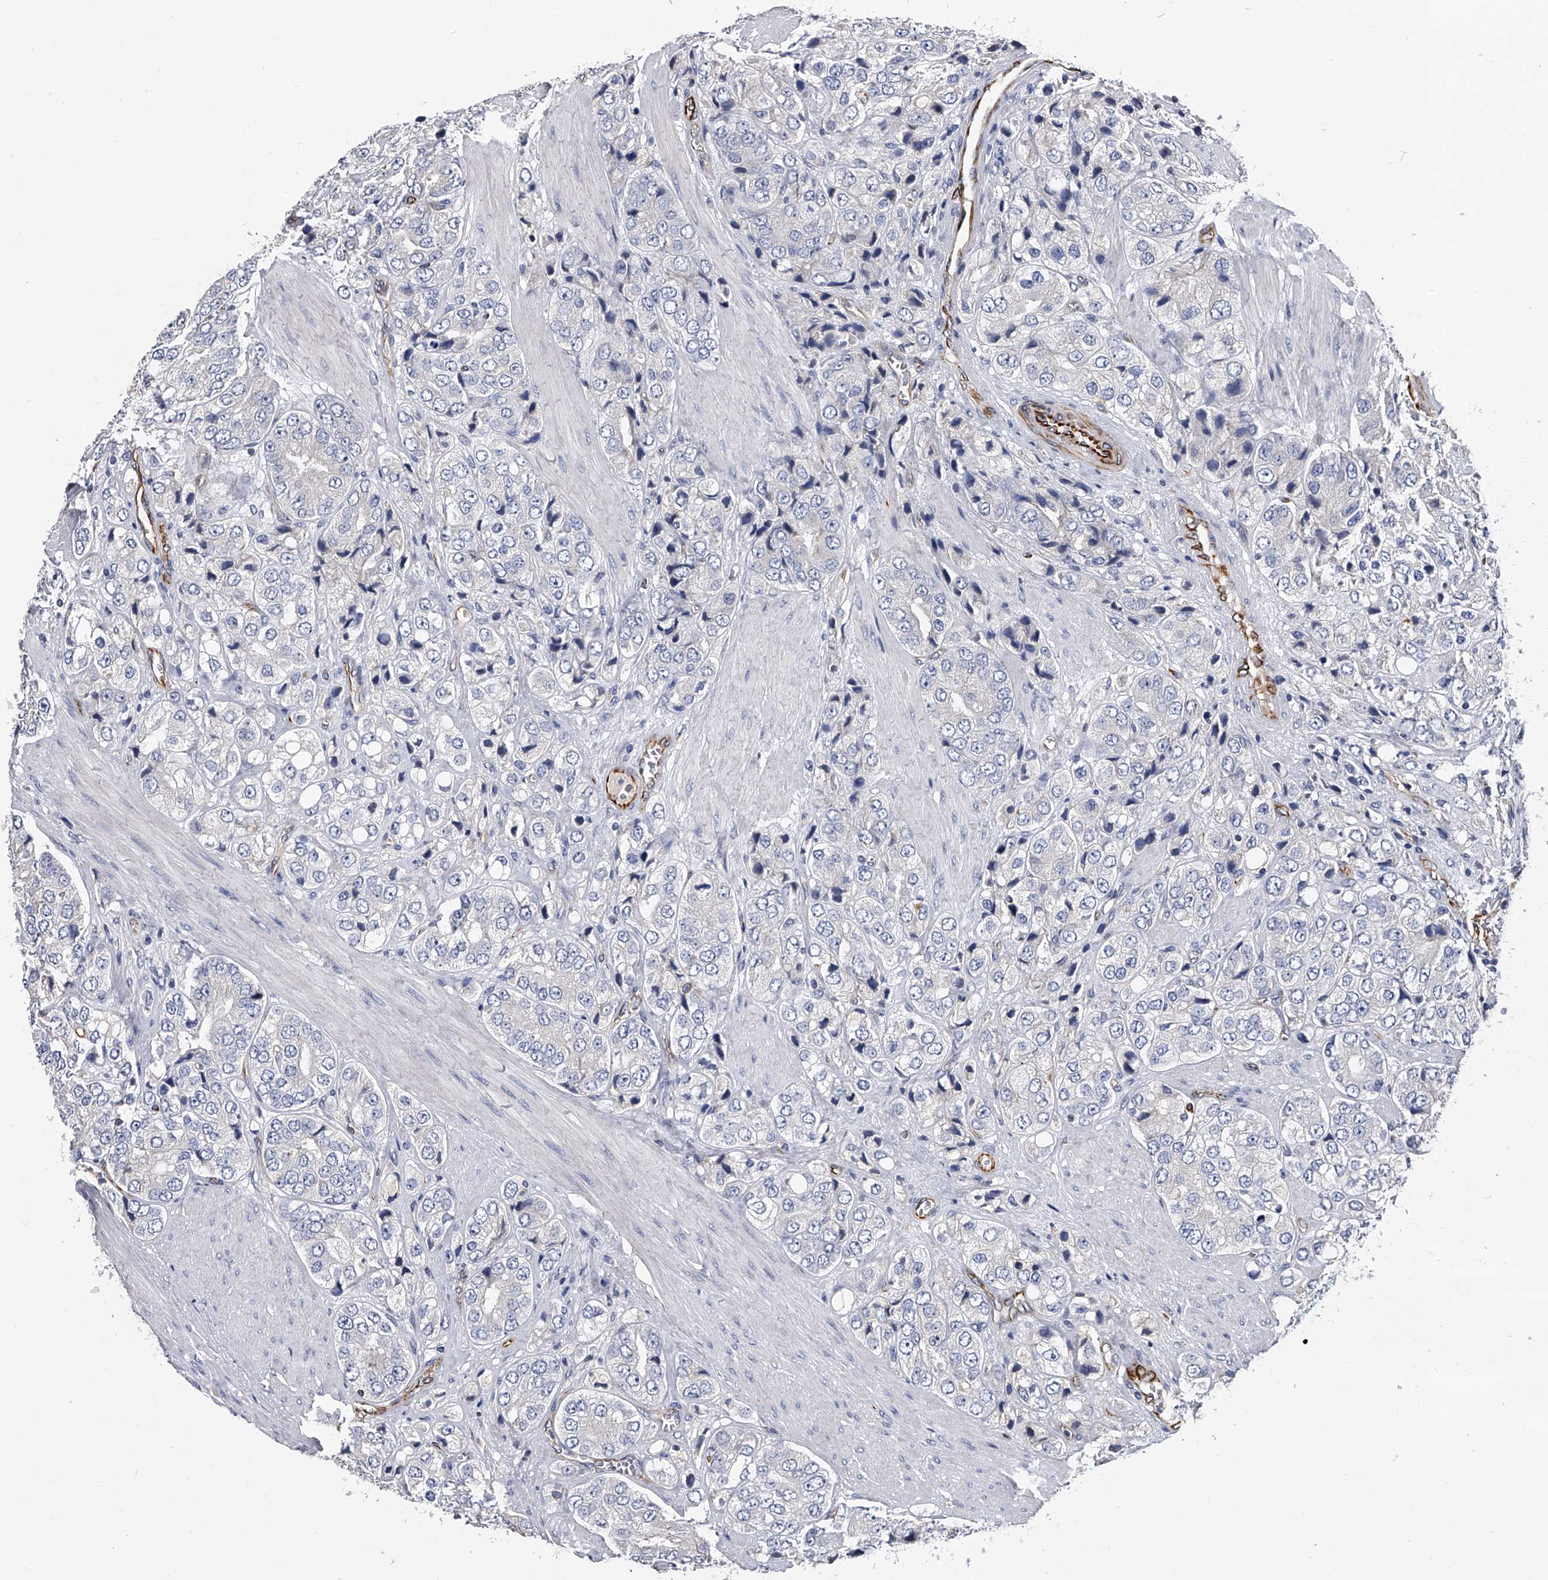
{"staining": {"intensity": "negative", "quantity": "none", "location": "none"}, "tissue": "prostate cancer", "cell_type": "Tumor cells", "image_type": "cancer", "snomed": [{"axis": "morphology", "description": "Adenocarcinoma, High grade"}, {"axis": "topography", "description": "Prostate"}], "caption": "Tumor cells show no significant expression in prostate cancer (adenocarcinoma (high-grade)).", "gene": "EFCAB7", "patient": {"sex": "male", "age": 50}}